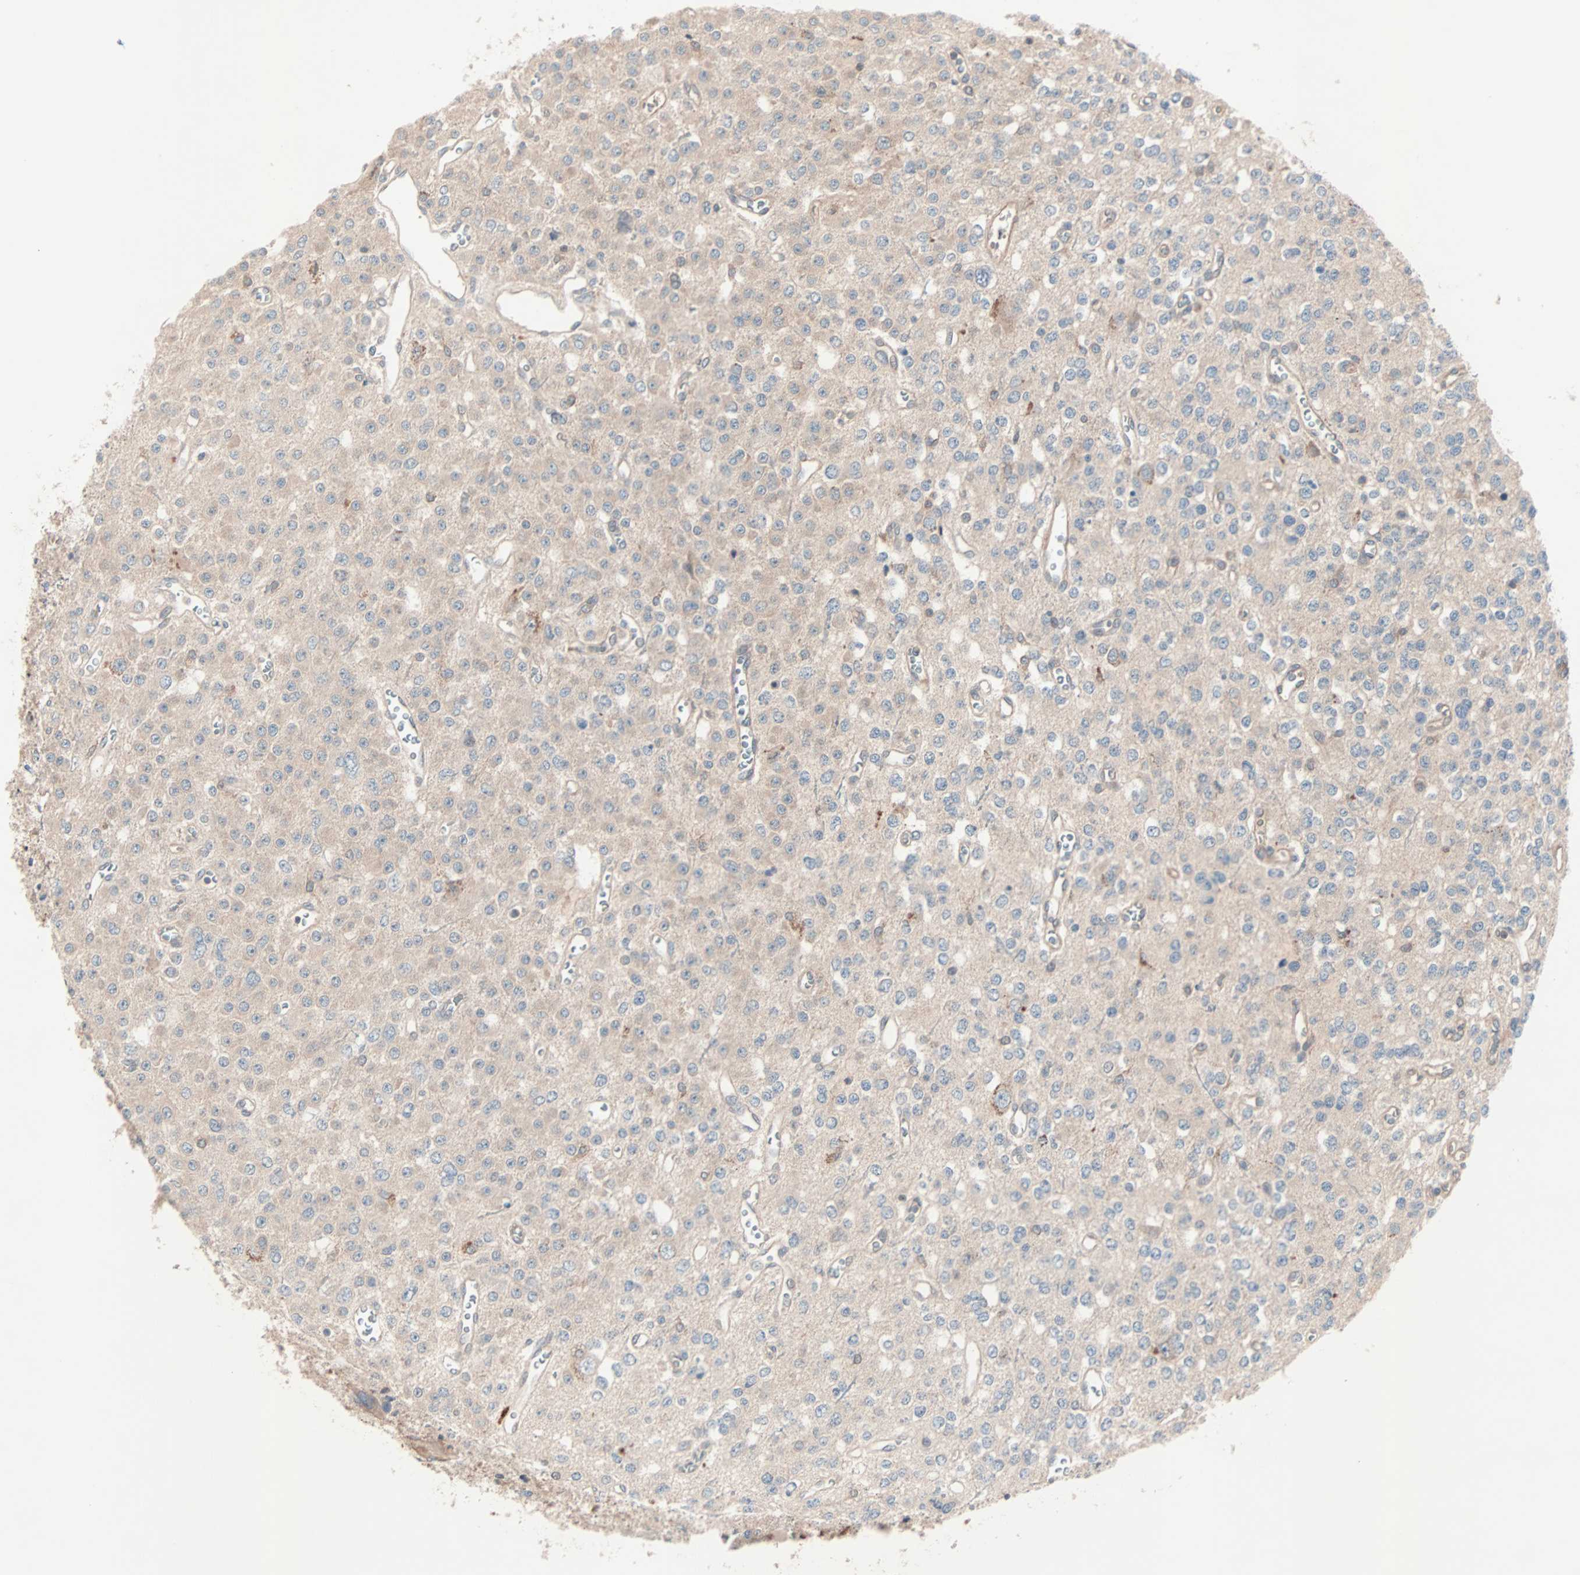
{"staining": {"intensity": "negative", "quantity": "none", "location": "none"}, "tissue": "glioma", "cell_type": "Tumor cells", "image_type": "cancer", "snomed": [{"axis": "morphology", "description": "Glioma, malignant, Low grade"}, {"axis": "topography", "description": "Brain"}], "caption": "Immunohistochemistry (IHC) photomicrograph of low-grade glioma (malignant) stained for a protein (brown), which displays no staining in tumor cells. (Brightfield microscopy of DAB immunohistochemistry at high magnification).", "gene": "CAD", "patient": {"sex": "male", "age": 38}}